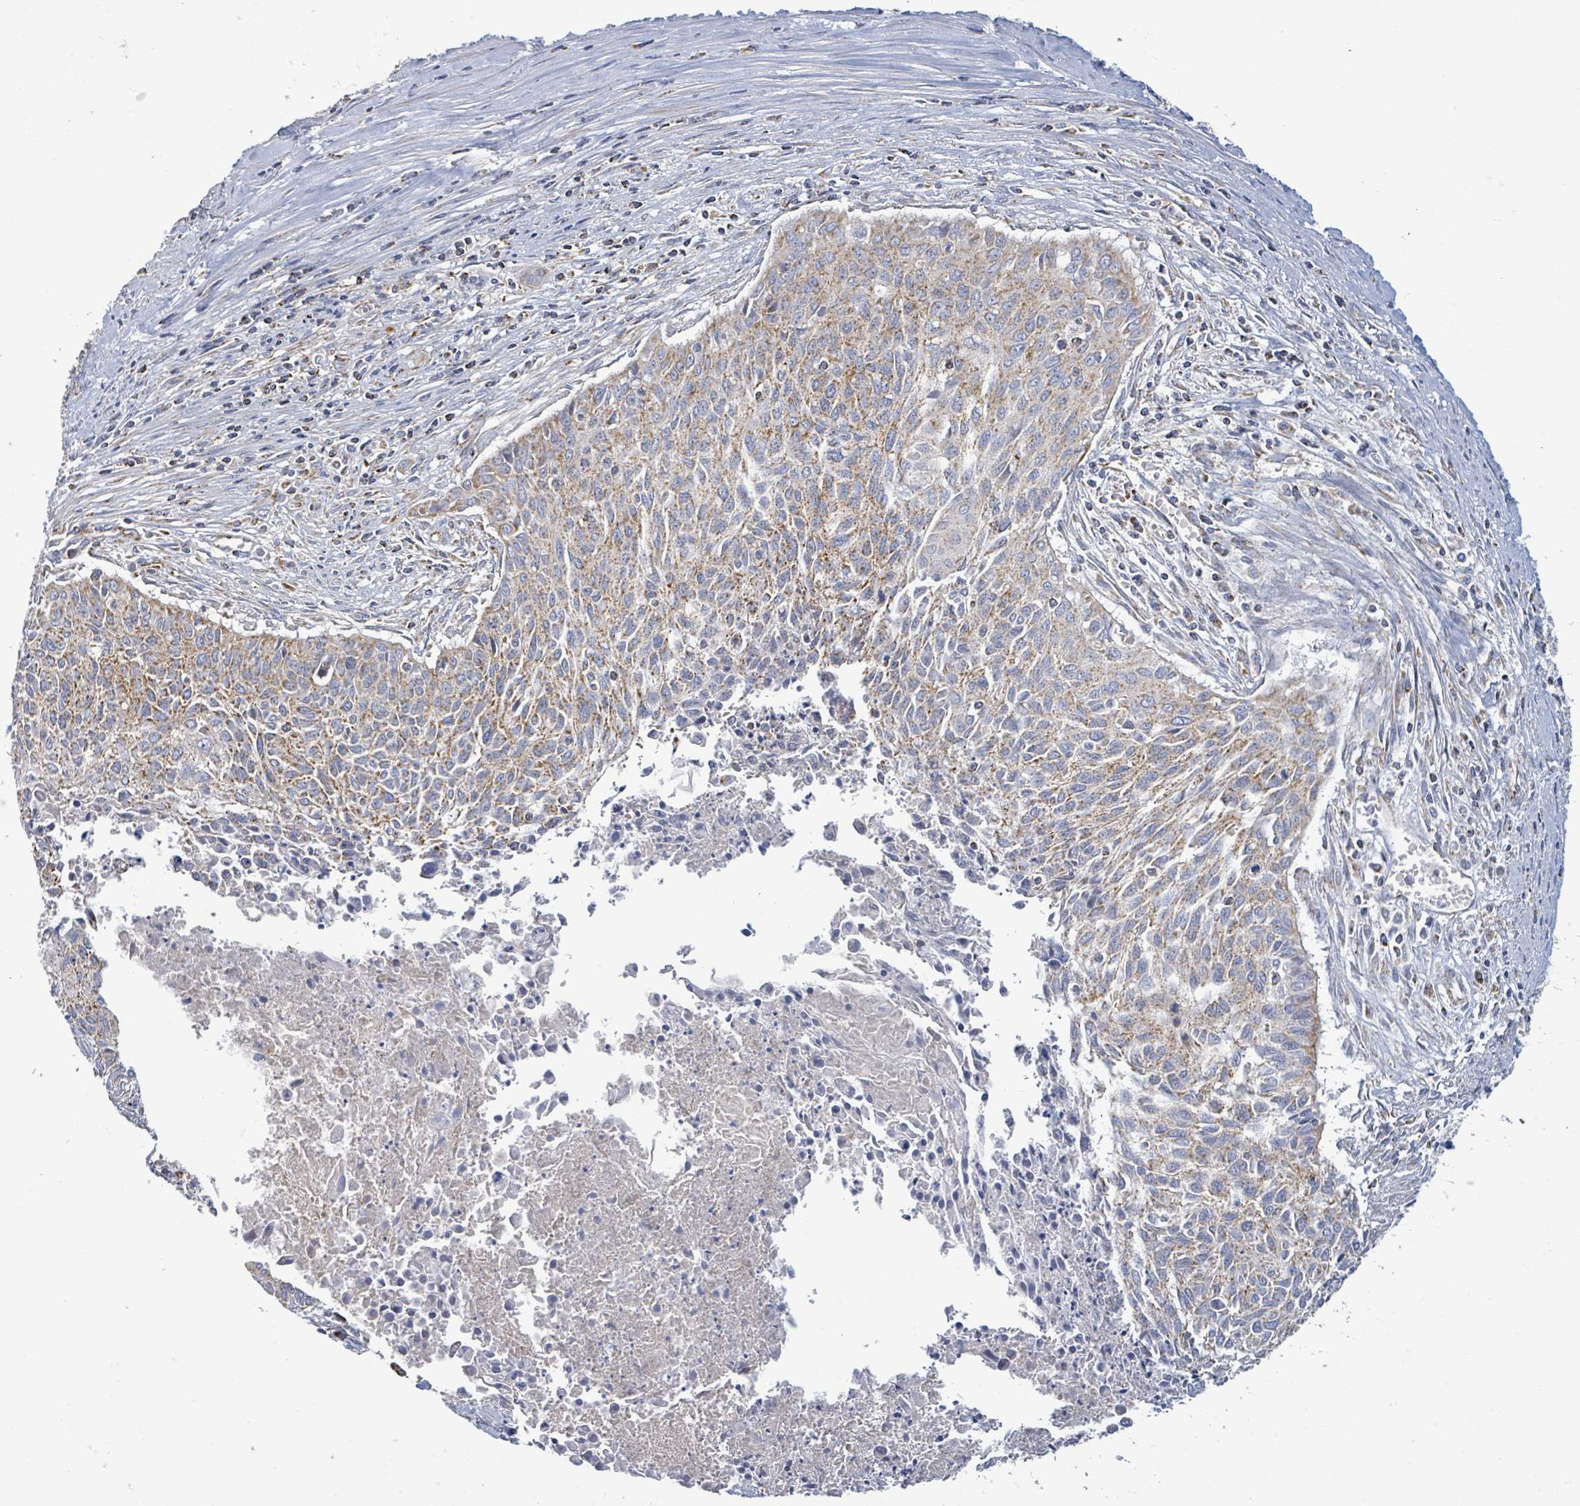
{"staining": {"intensity": "moderate", "quantity": "25%-75%", "location": "cytoplasmic/membranous"}, "tissue": "cervical cancer", "cell_type": "Tumor cells", "image_type": "cancer", "snomed": [{"axis": "morphology", "description": "Squamous cell carcinoma, NOS"}, {"axis": "topography", "description": "Cervix"}], "caption": "Moderate cytoplasmic/membranous positivity is seen in about 25%-75% of tumor cells in squamous cell carcinoma (cervical).", "gene": "SUCLG2", "patient": {"sex": "female", "age": 55}}